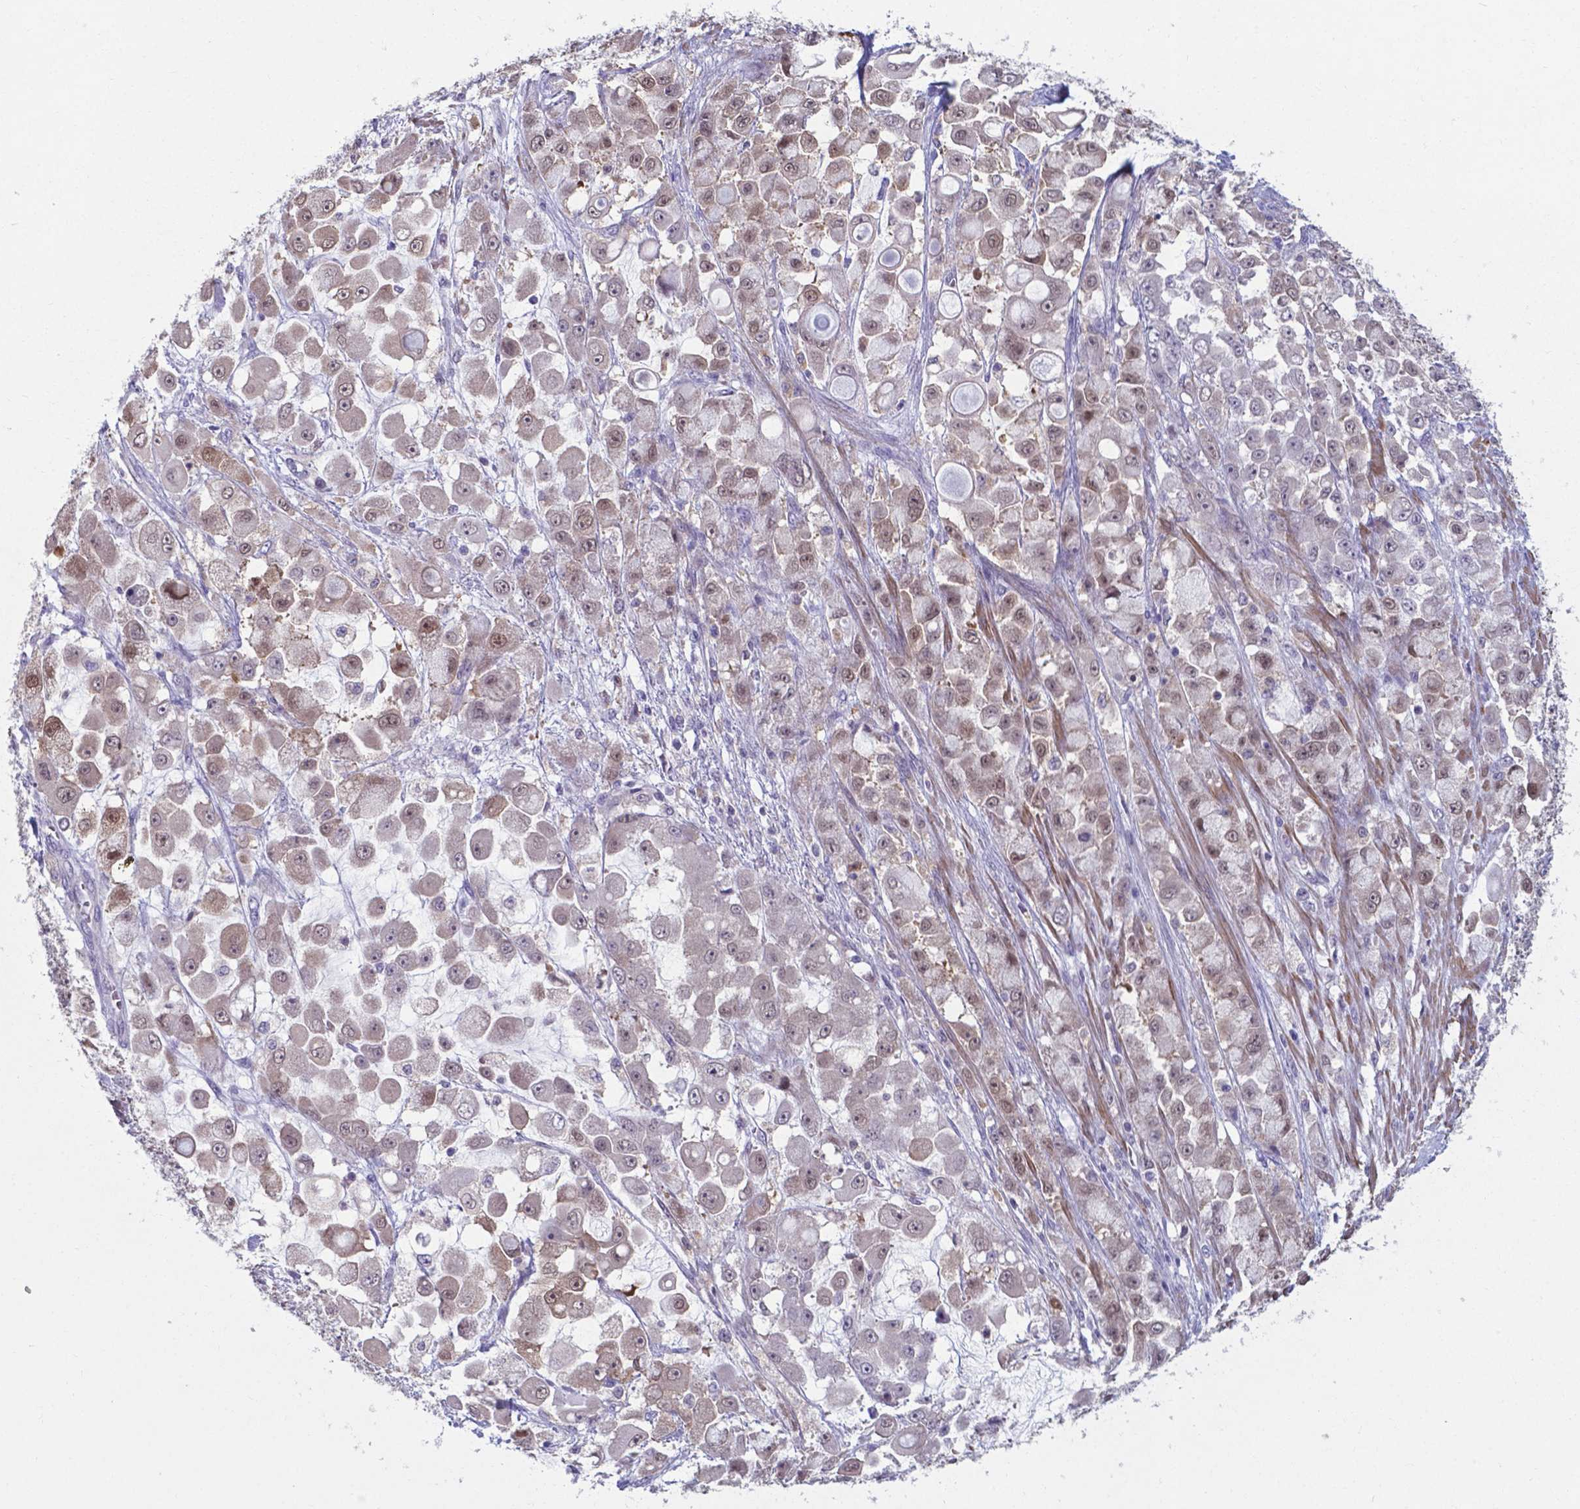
{"staining": {"intensity": "weak", "quantity": "25%-75%", "location": "nuclear"}, "tissue": "stomach cancer", "cell_type": "Tumor cells", "image_type": "cancer", "snomed": [{"axis": "morphology", "description": "Adenocarcinoma, NOS"}, {"axis": "topography", "description": "Stomach"}], "caption": "Stomach cancer (adenocarcinoma) was stained to show a protein in brown. There is low levels of weak nuclear positivity in about 25%-75% of tumor cells.", "gene": "AP5B1", "patient": {"sex": "female", "age": 76}}